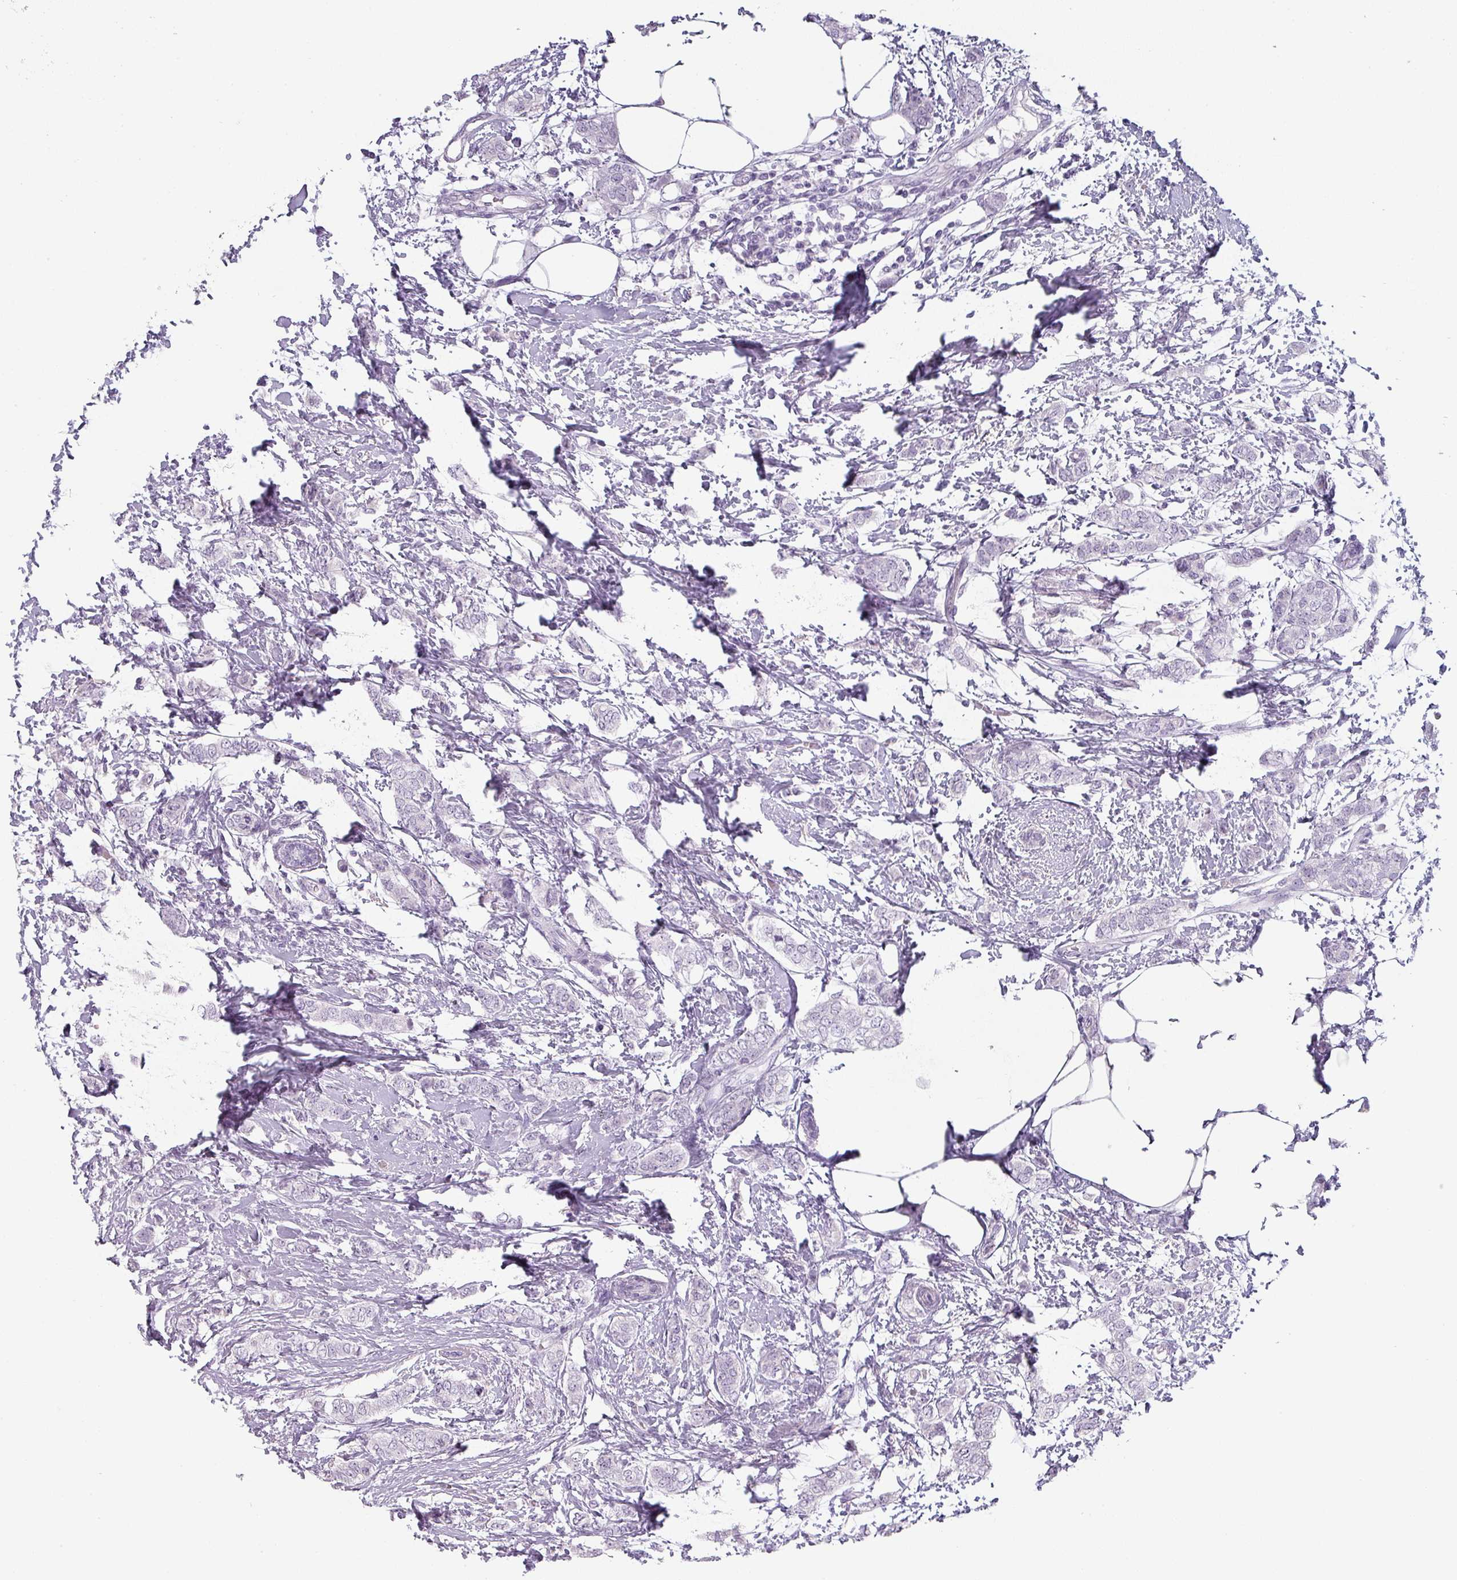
{"staining": {"intensity": "negative", "quantity": "none", "location": "none"}, "tissue": "breast cancer", "cell_type": "Tumor cells", "image_type": "cancer", "snomed": [{"axis": "morphology", "description": "Duct carcinoma"}, {"axis": "topography", "description": "Breast"}], "caption": "Tumor cells show no significant staining in breast cancer.", "gene": "SFTPA1", "patient": {"sex": "female", "age": 72}}